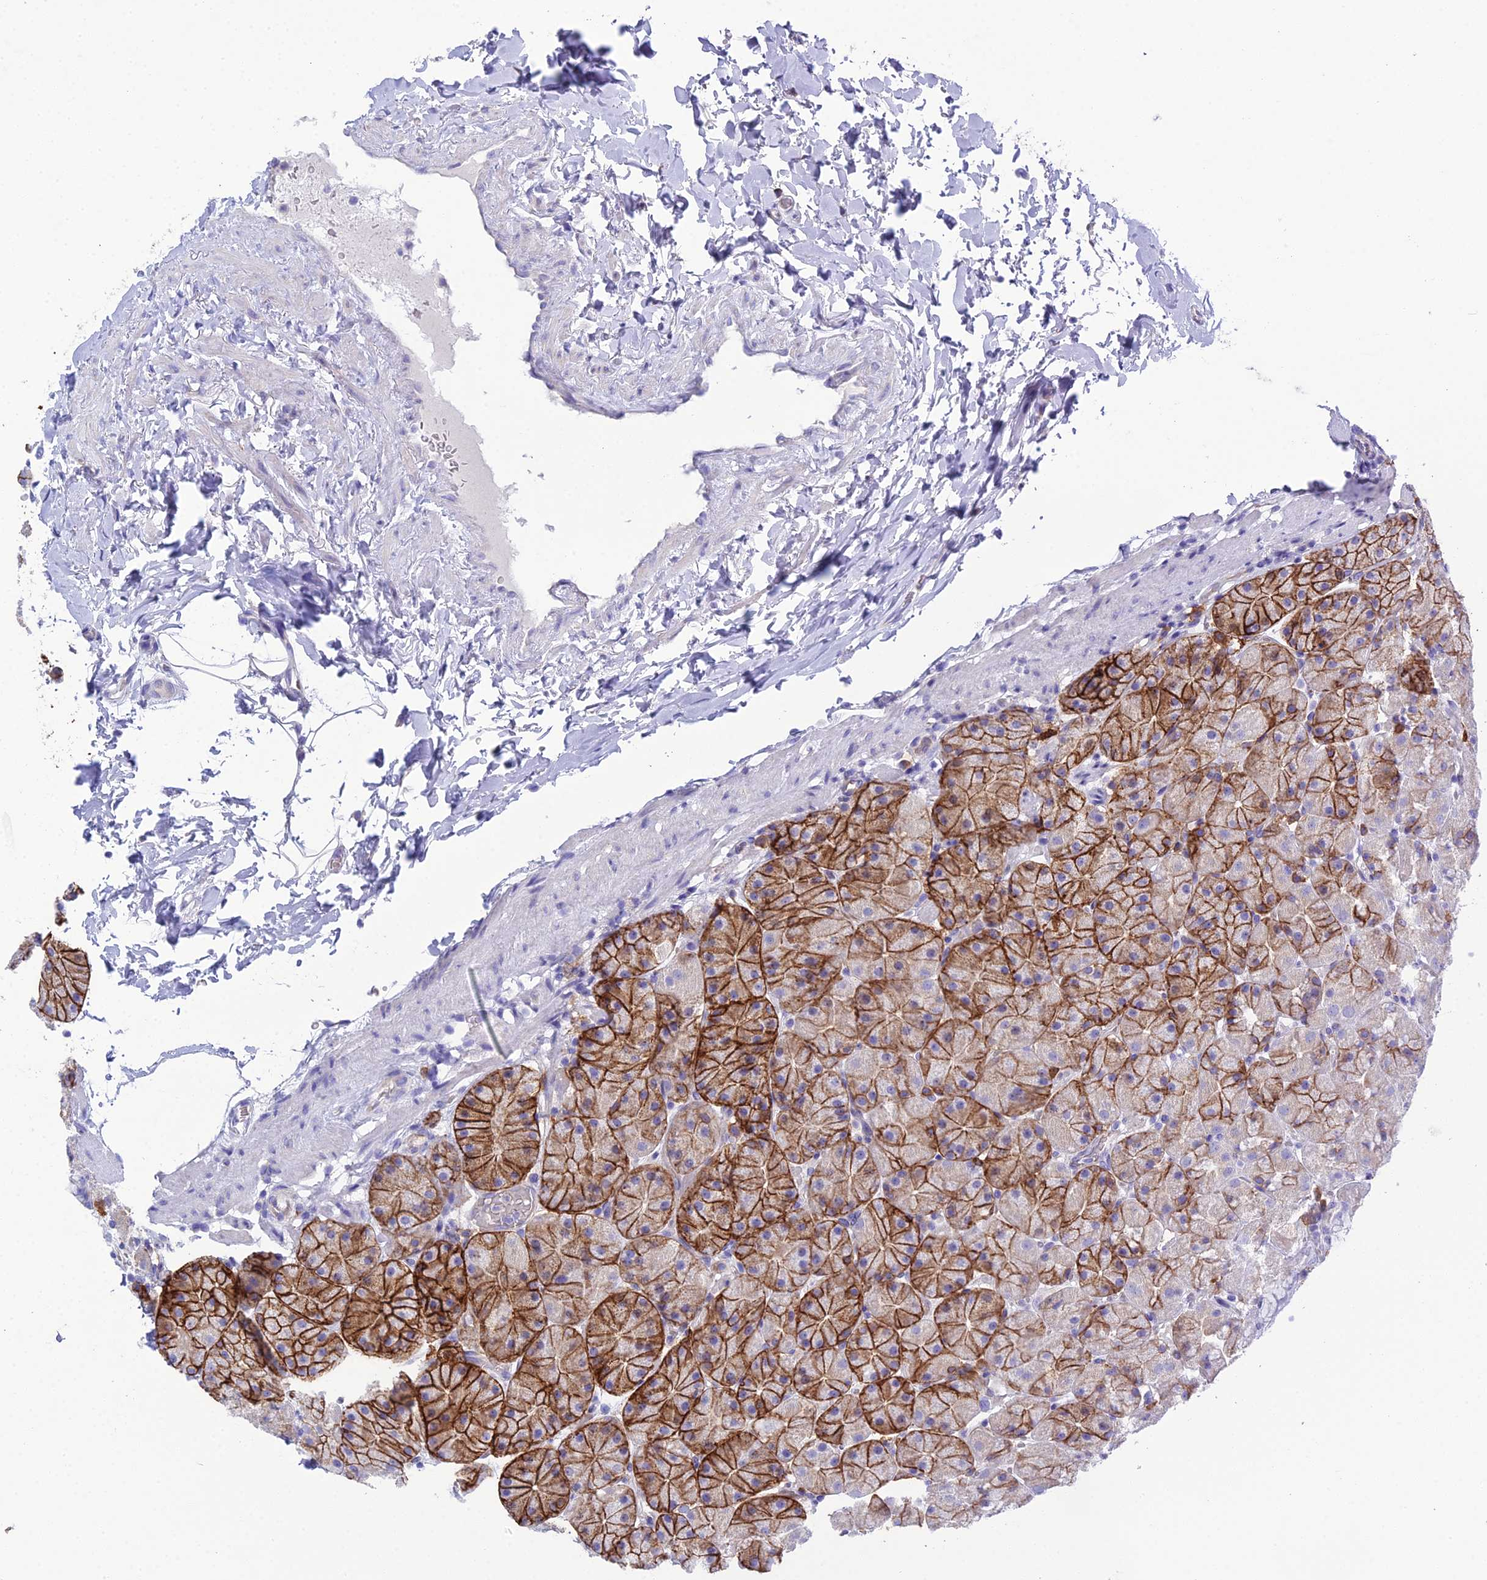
{"staining": {"intensity": "strong", "quantity": "25%-75%", "location": "cytoplasmic/membranous"}, "tissue": "stomach", "cell_type": "Glandular cells", "image_type": "normal", "snomed": [{"axis": "morphology", "description": "Normal tissue, NOS"}, {"axis": "topography", "description": "Stomach, upper"}, {"axis": "topography", "description": "Stomach, lower"}], "caption": "Immunohistochemistry (IHC) of normal human stomach displays high levels of strong cytoplasmic/membranous staining in approximately 25%-75% of glandular cells. (Brightfield microscopy of DAB IHC at high magnification).", "gene": "OR1Q1", "patient": {"sex": "male", "age": 67}}